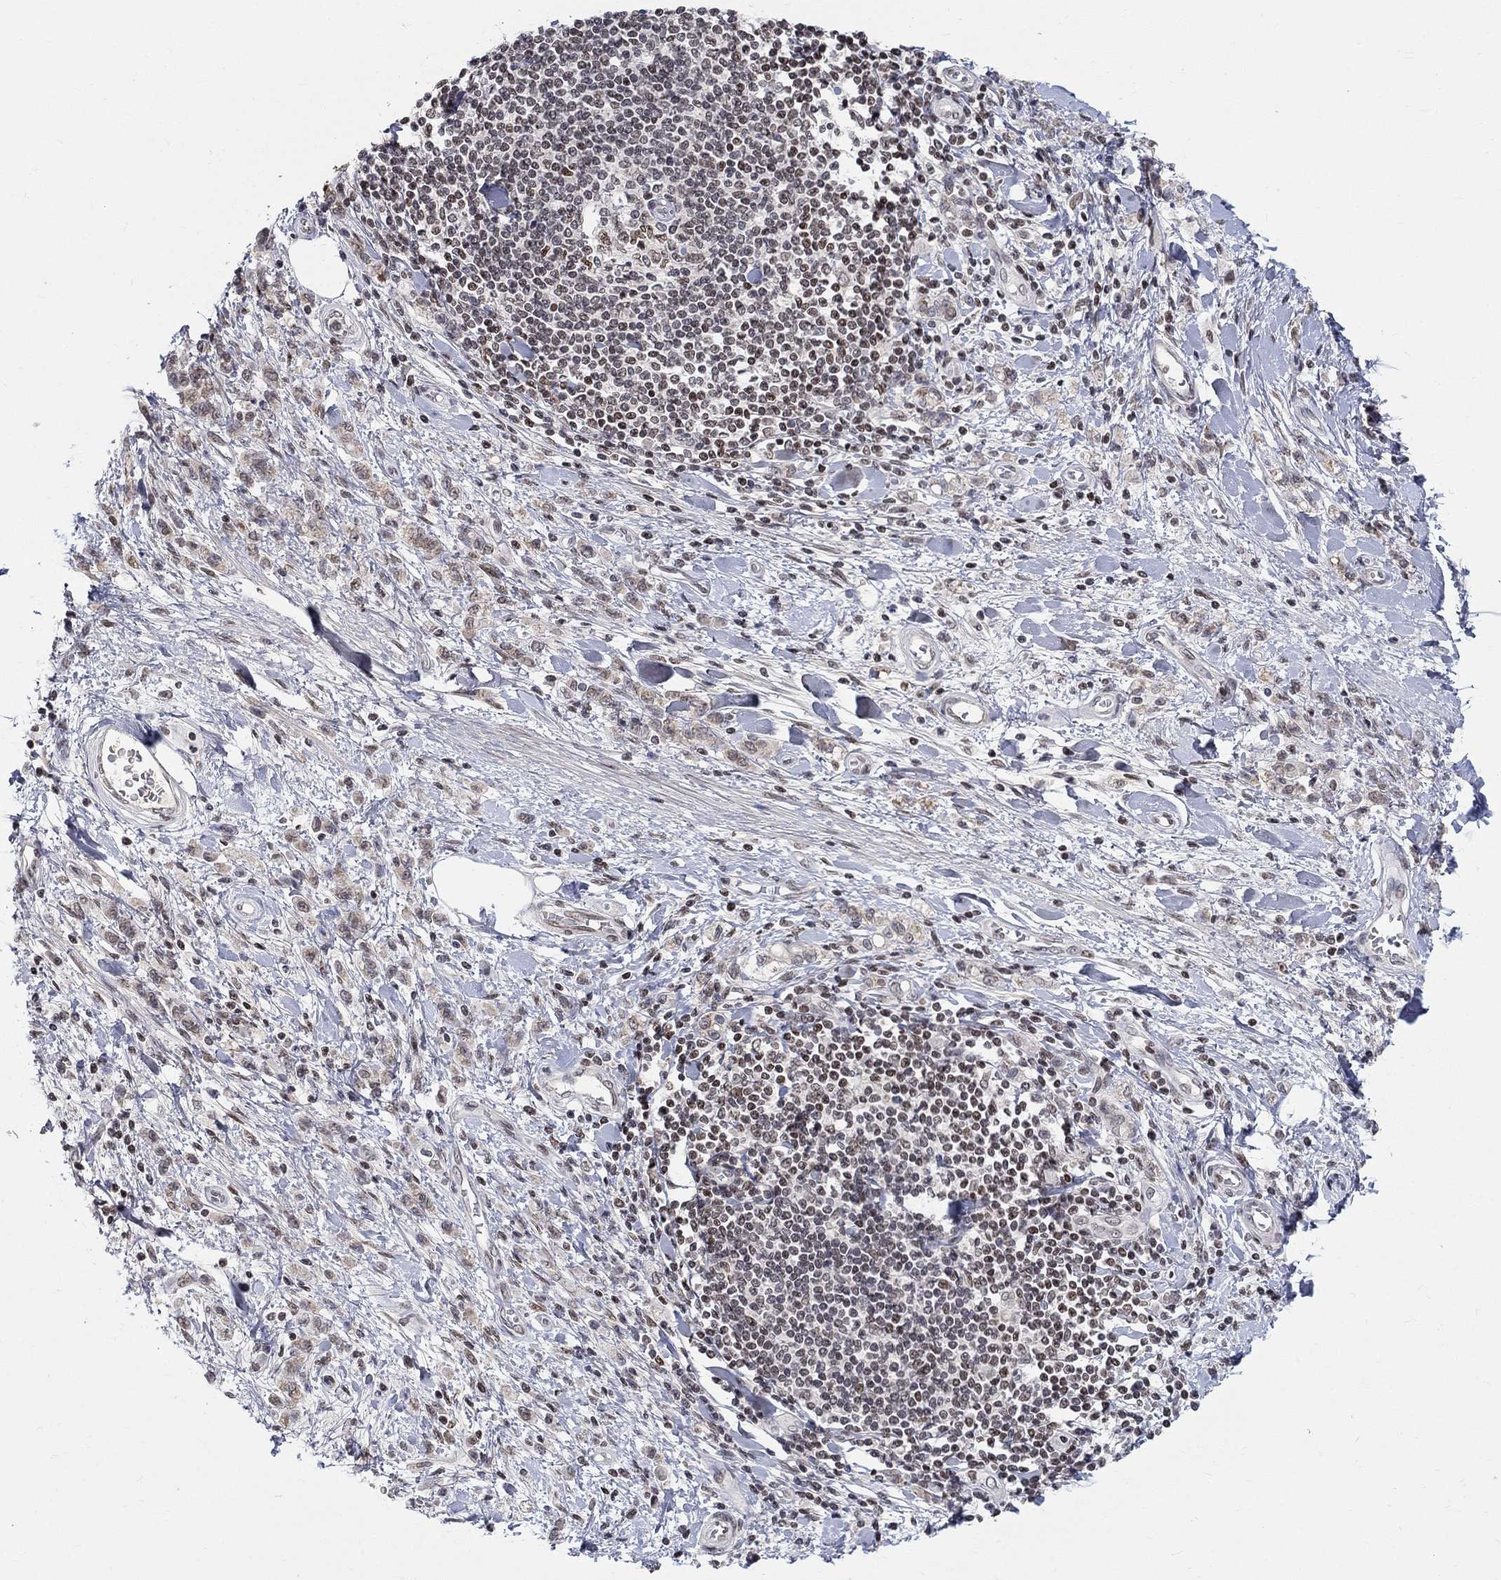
{"staining": {"intensity": "moderate", "quantity": "<25%", "location": "nuclear"}, "tissue": "stomach cancer", "cell_type": "Tumor cells", "image_type": "cancer", "snomed": [{"axis": "morphology", "description": "Adenocarcinoma, NOS"}, {"axis": "topography", "description": "Stomach"}], "caption": "Tumor cells exhibit low levels of moderate nuclear positivity in about <25% of cells in human stomach cancer. (DAB (3,3'-diaminobenzidine) IHC, brown staining for protein, blue staining for nuclei).", "gene": "KLF12", "patient": {"sex": "male", "age": 77}}